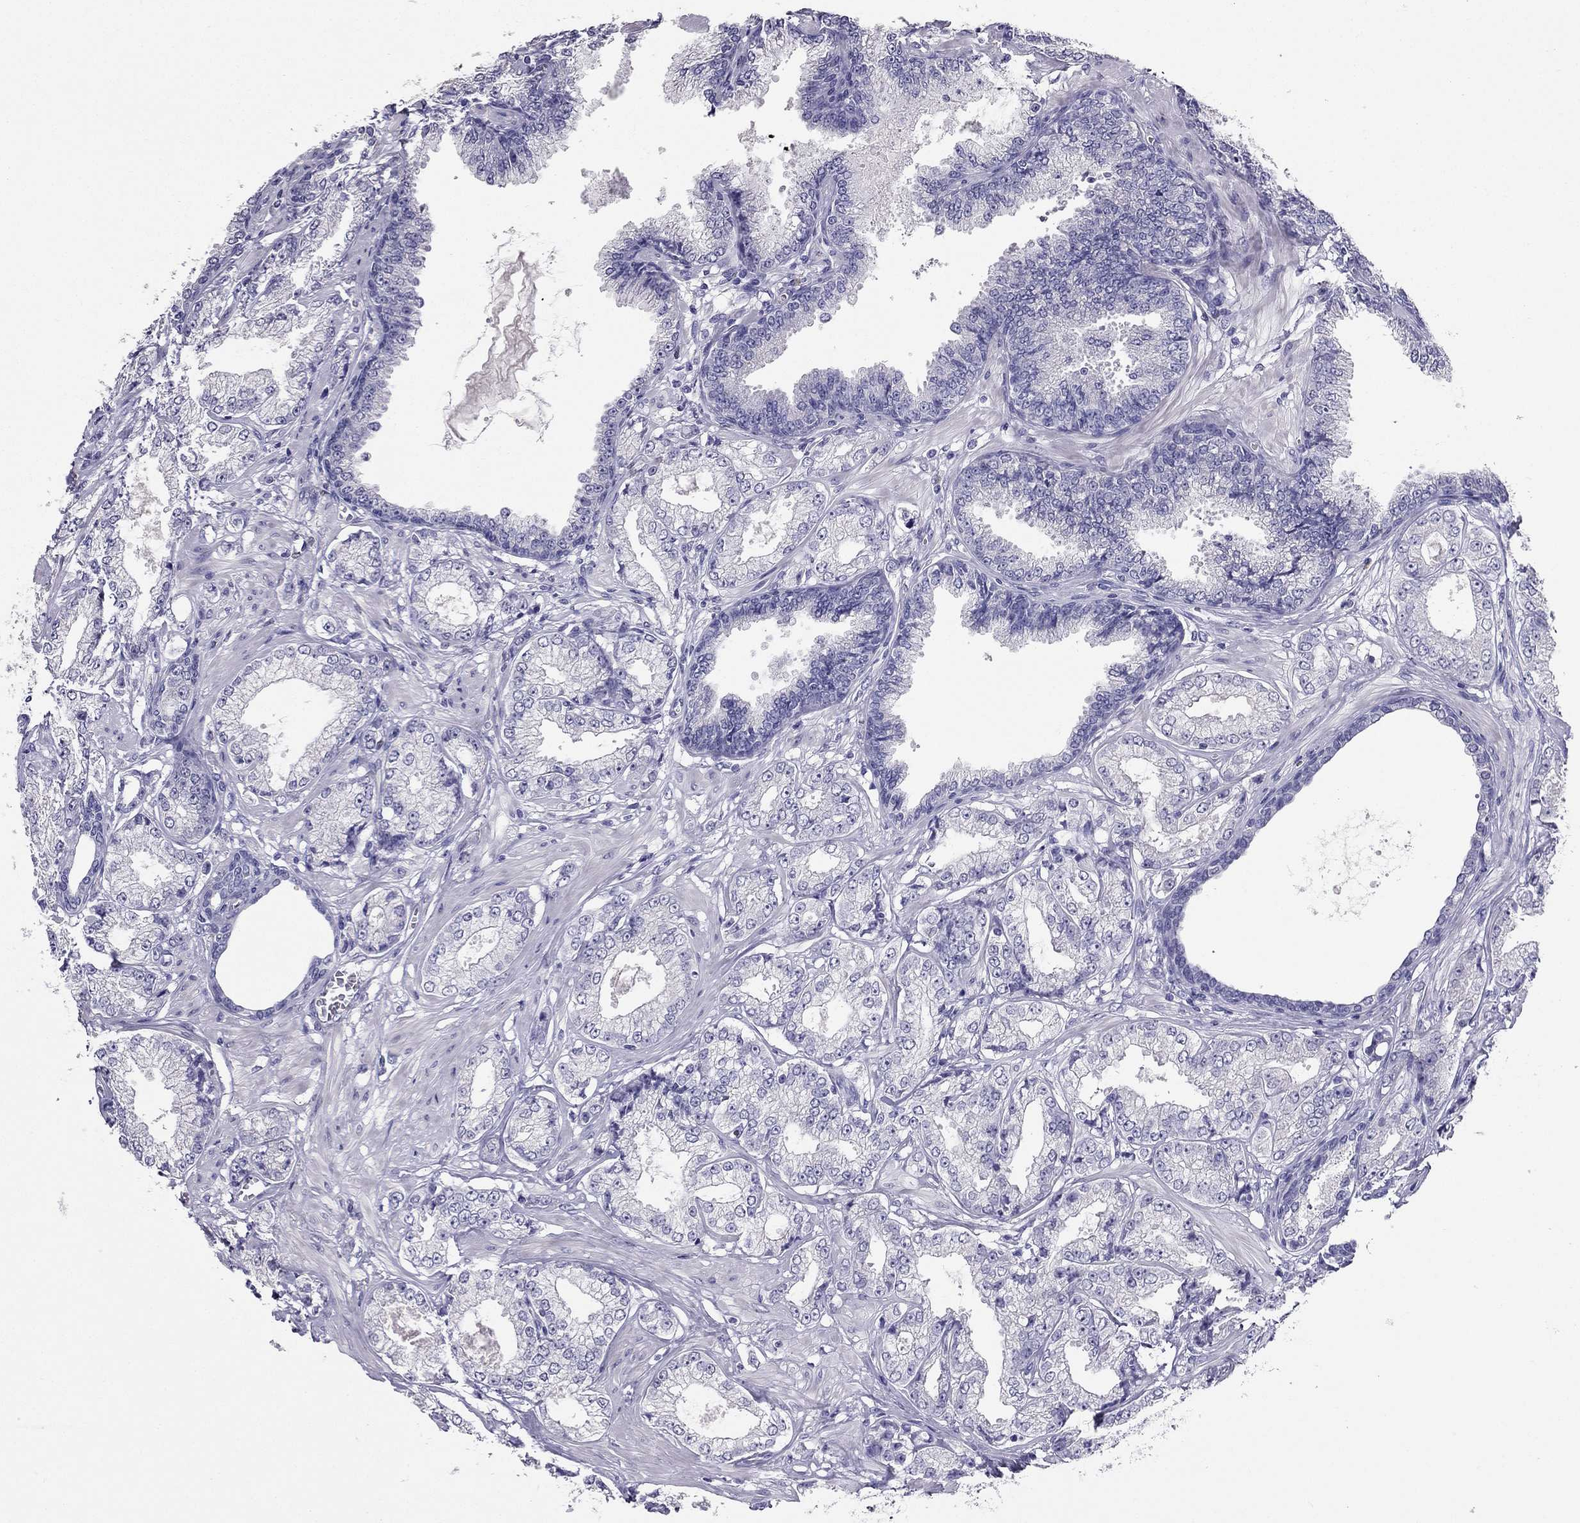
{"staining": {"intensity": "negative", "quantity": "none", "location": "none"}, "tissue": "prostate cancer", "cell_type": "Tumor cells", "image_type": "cancer", "snomed": [{"axis": "morphology", "description": "Adenocarcinoma, NOS"}, {"axis": "topography", "description": "Prostate"}], "caption": "Immunohistochemistry histopathology image of human adenocarcinoma (prostate) stained for a protein (brown), which demonstrates no expression in tumor cells.", "gene": "ARID3A", "patient": {"sex": "male", "age": 64}}